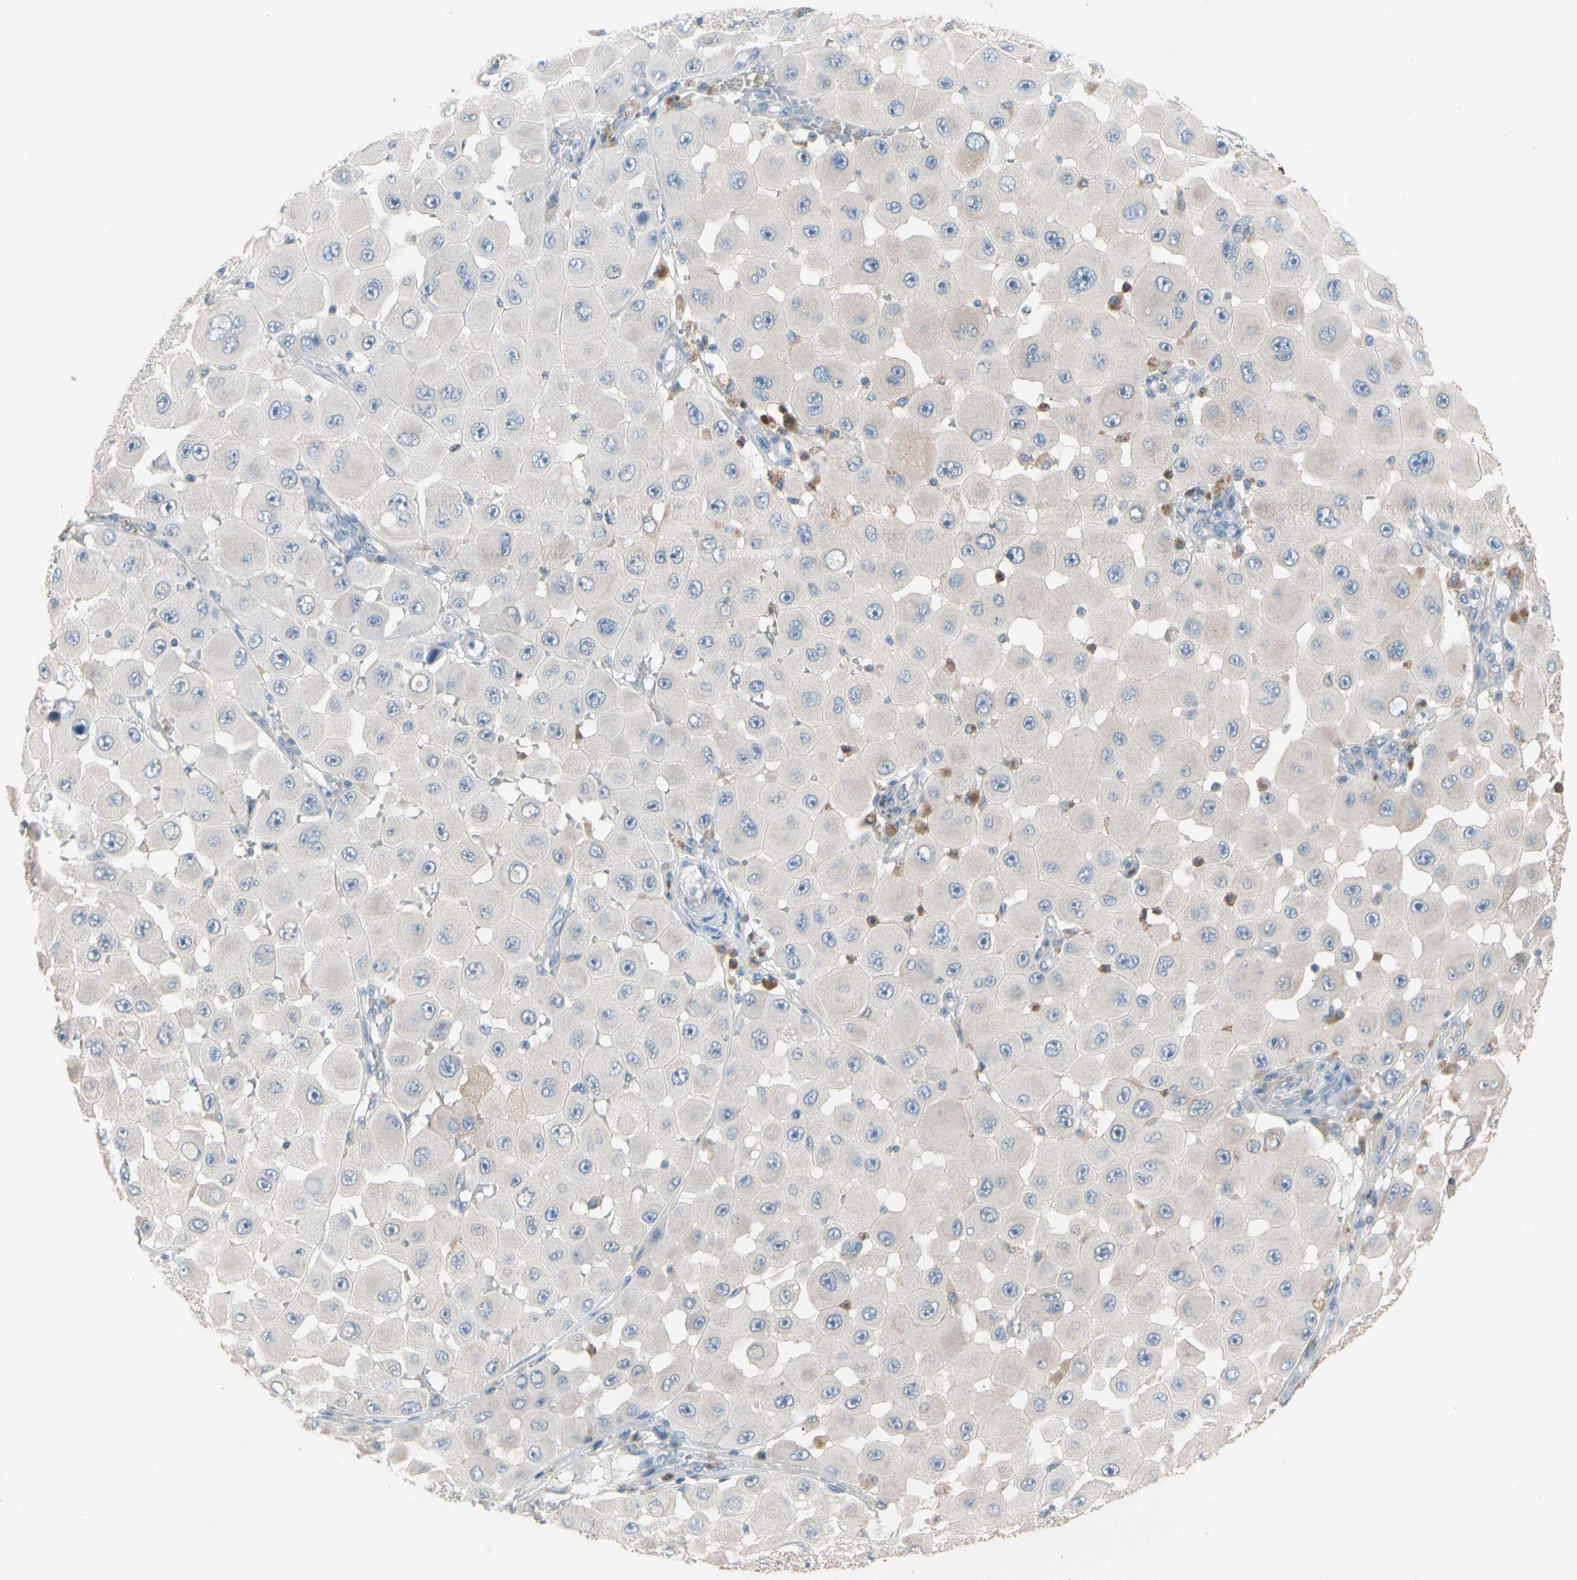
{"staining": {"intensity": "weak", "quantity": "<25%", "location": "cytoplasmic/membranous"}, "tissue": "melanoma", "cell_type": "Tumor cells", "image_type": "cancer", "snomed": [{"axis": "morphology", "description": "Malignant melanoma, NOS"}, {"axis": "topography", "description": "Skin"}], "caption": "Malignant melanoma was stained to show a protein in brown. There is no significant positivity in tumor cells.", "gene": "BBOX1", "patient": {"sex": "female", "age": 81}}